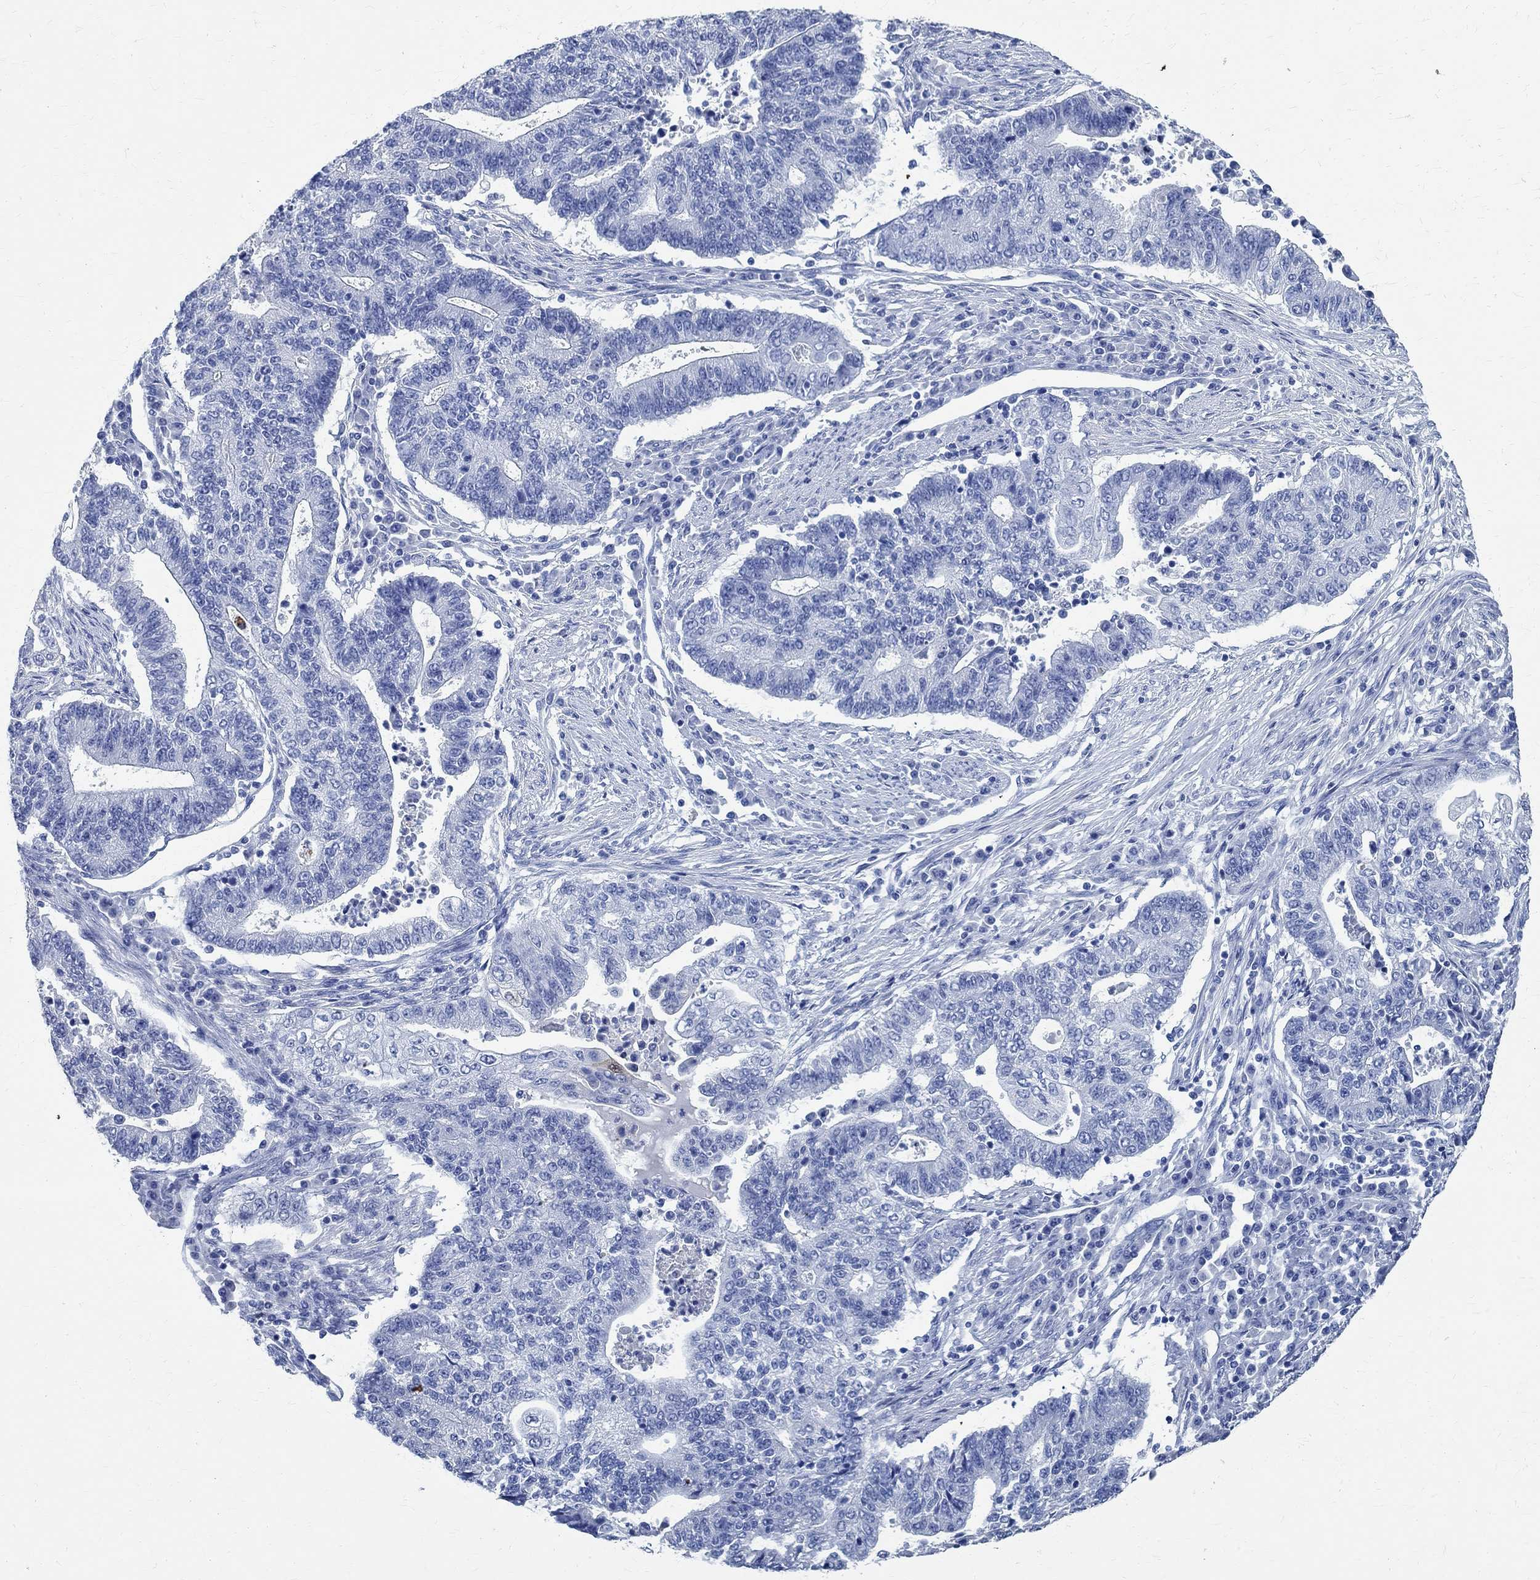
{"staining": {"intensity": "negative", "quantity": "none", "location": "none"}, "tissue": "endometrial cancer", "cell_type": "Tumor cells", "image_type": "cancer", "snomed": [{"axis": "morphology", "description": "Adenocarcinoma, NOS"}, {"axis": "topography", "description": "Uterus"}, {"axis": "topography", "description": "Endometrium"}], "caption": "There is no significant positivity in tumor cells of adenocarcinoma (endometrial). (DAB (3,3'-diaminobenzidine) immunohistochemistry visualized using brightfield microscopy, high magnification).", "gene": "TMEM221", "patient": {"sex": "female", "age": 54}}